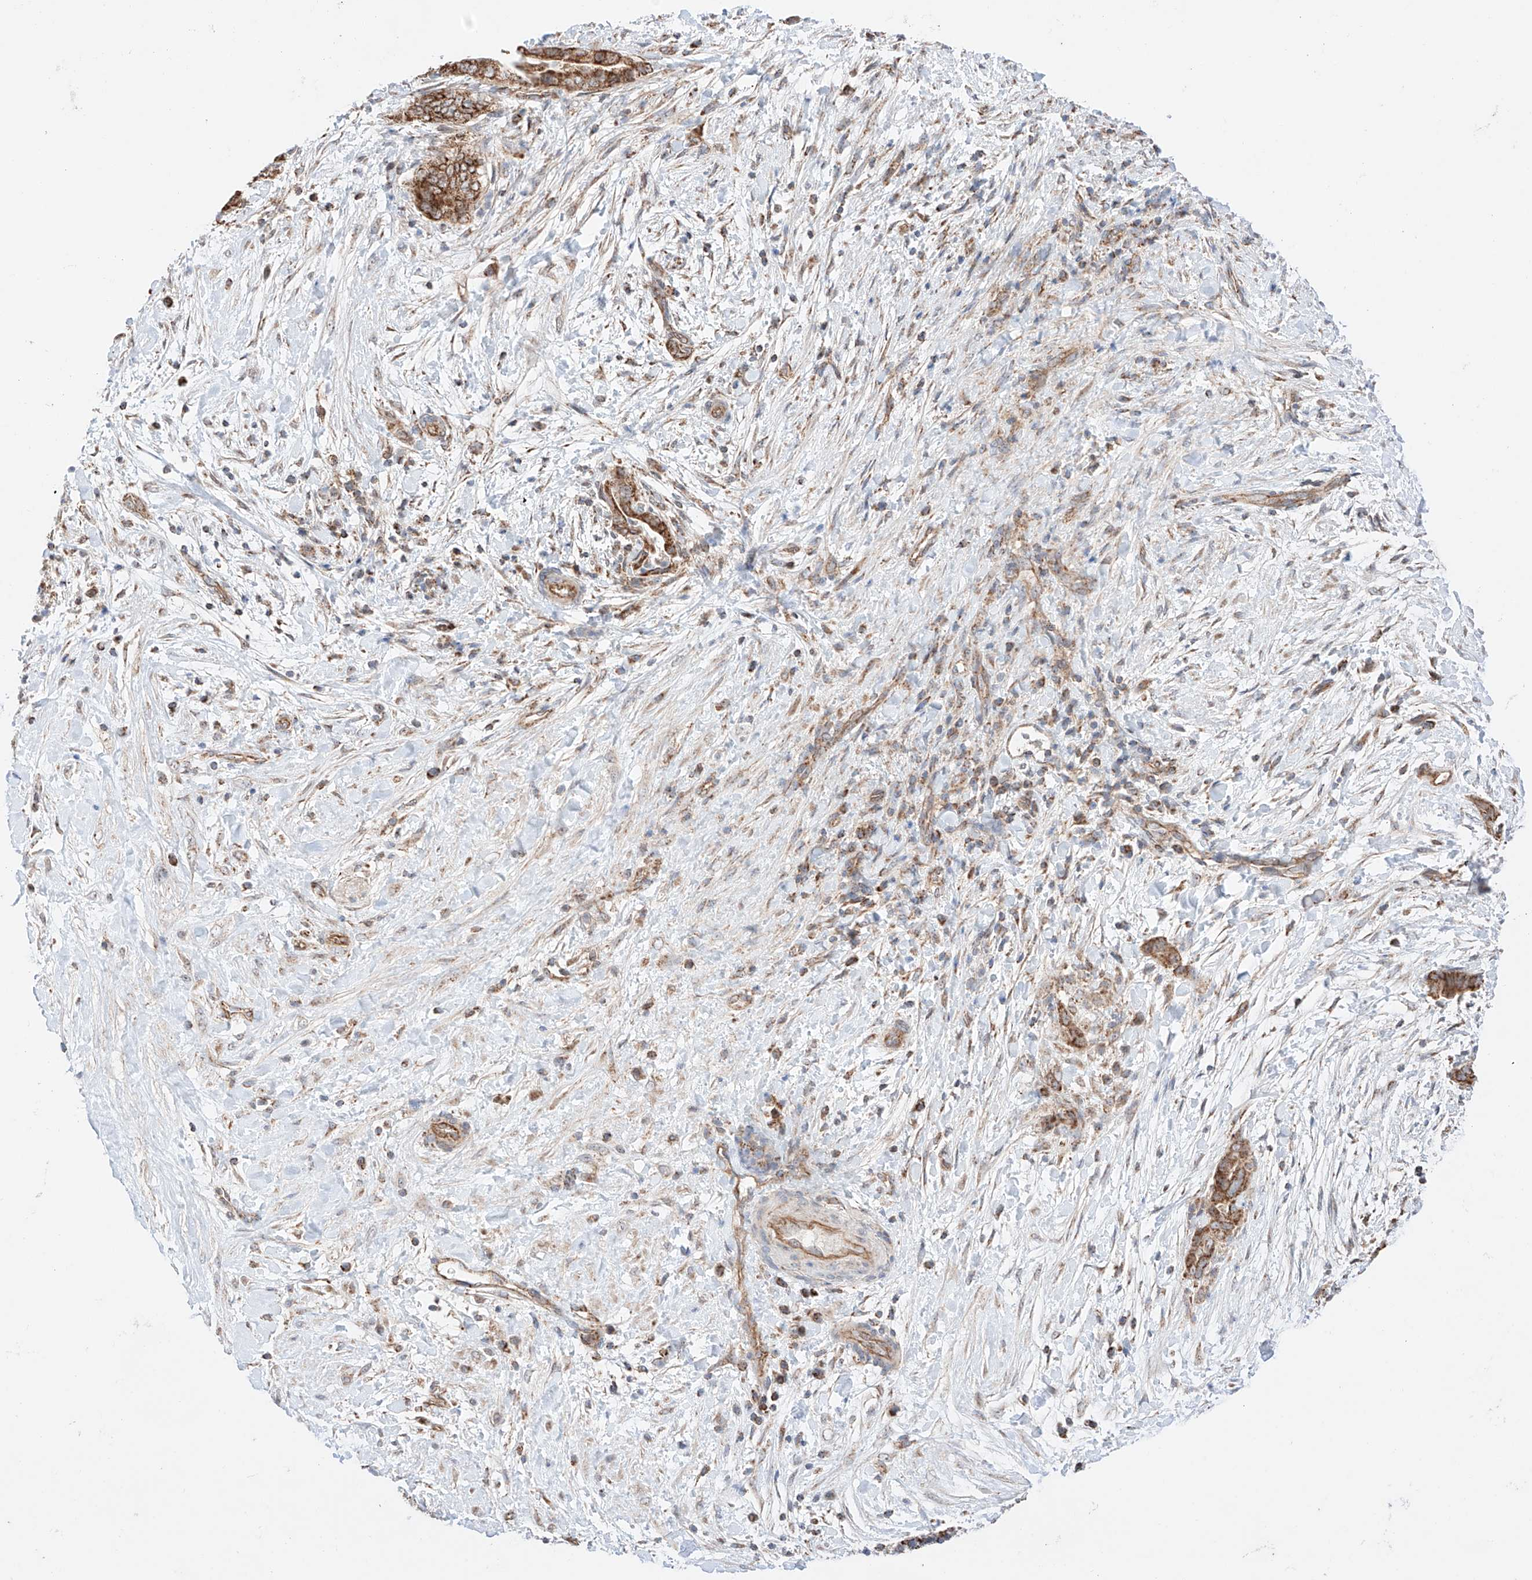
{"staining": {"intensity": "strong", "quantity": ">75%", "location": "cytoplasmic/membranous"}, "tissue": "pancreatic cancer", "cell_type": "Tumor cells", "image_type": "cancer", "snomed": [{"axis": "morphology", "description": "Adenocarcinoma, NOS"}, {"axis": "topography", "description": "Pancreas"}], "caption": "Tumor cells reveal strong cytoplasmic/membranous positivity in approximately >75% of cells in adenocarcinoma (pancreatic). (Brightfield microscopy of DAB IHC at high magnification).", "gene": "KTI12", "patient": {"sex": "male", "age": 75}}